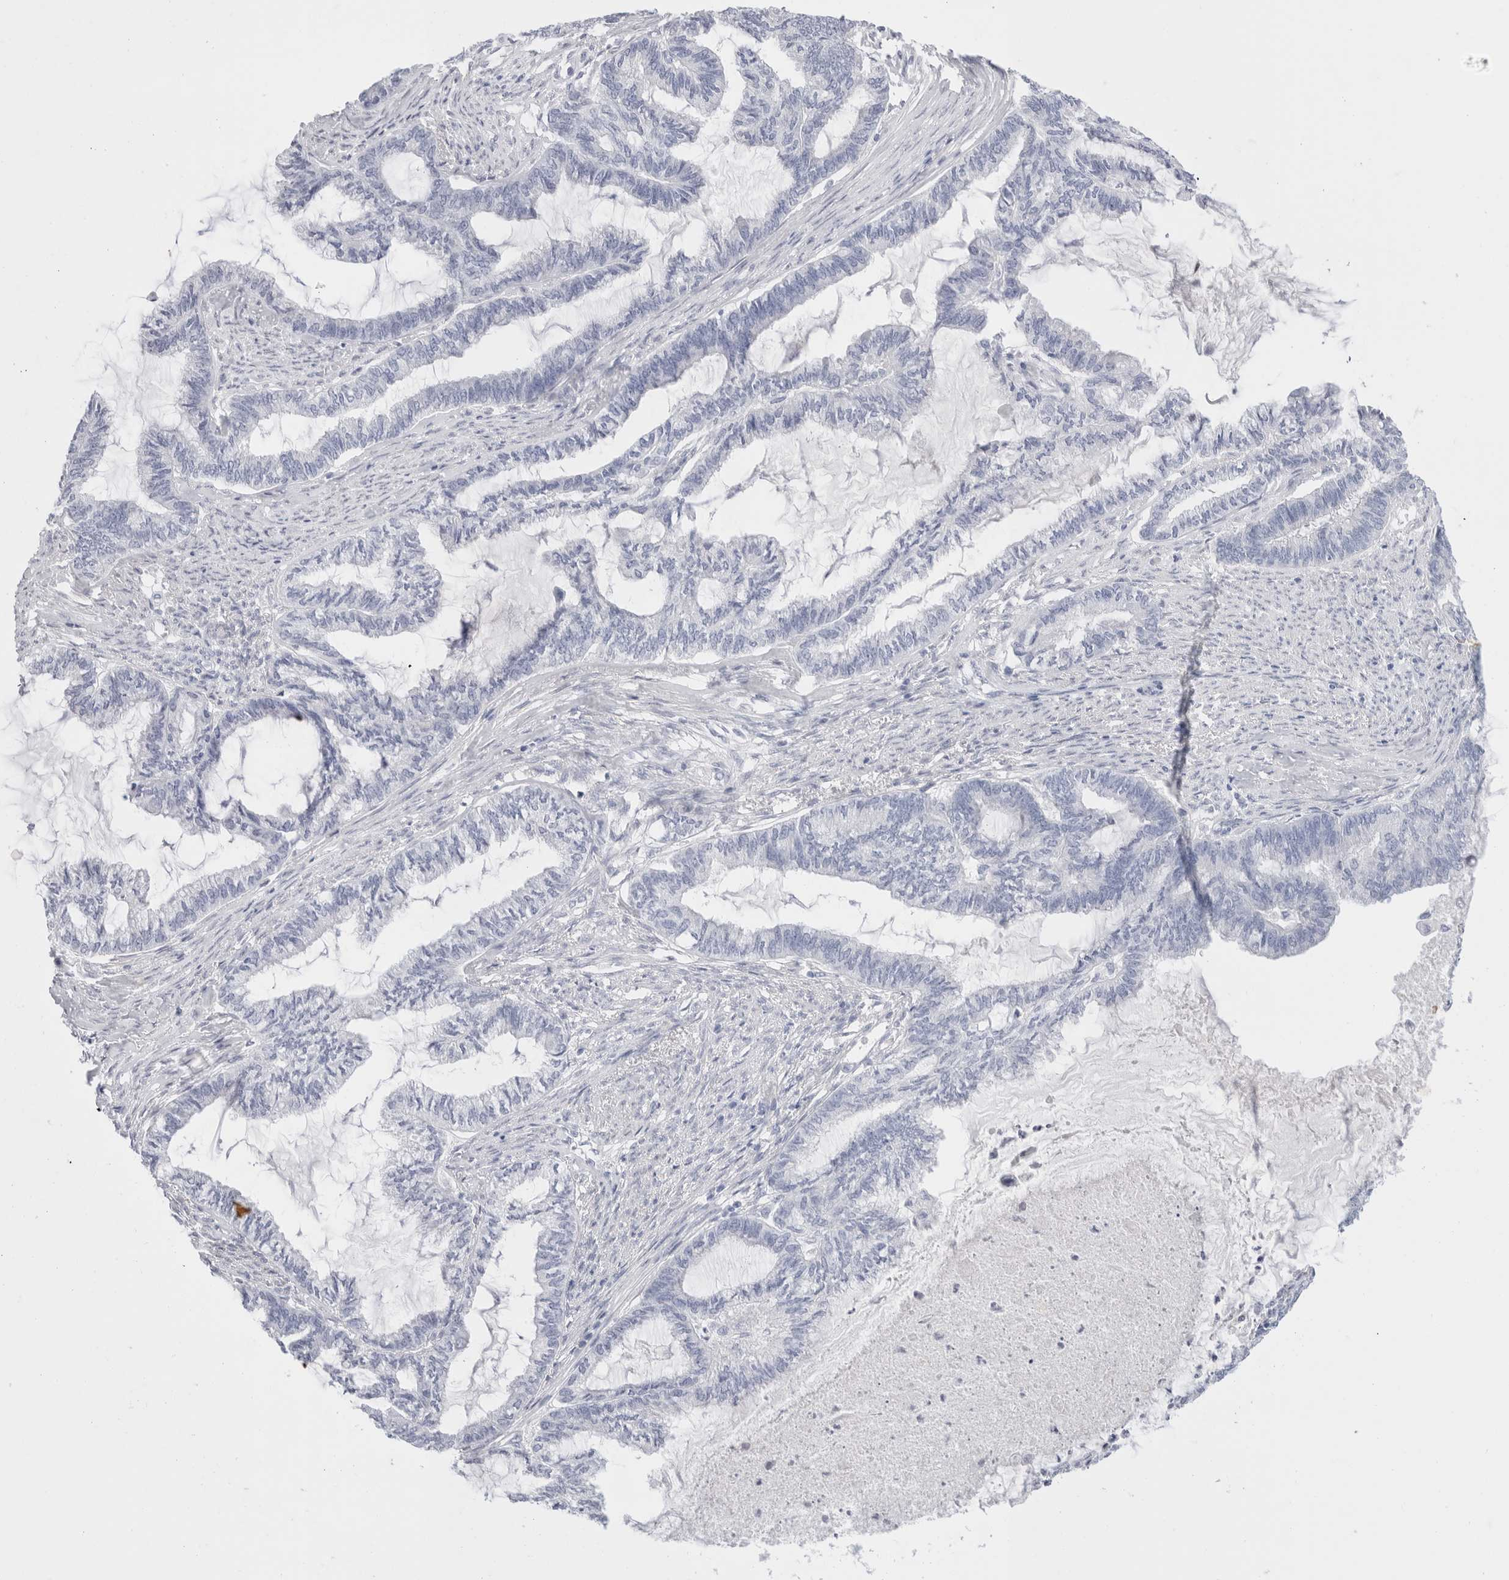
{"staining": {"intensity": "negative", "quantity": "none", "location": "none"}, "tissue": "endometrial cancer", "cell_type": "Tumor cells", "image_type": "cancer", "snomed": [{"axis": "morphology", "description": "Adenocarcinoma, NOS"}, {"axis": "topography", "description": "Endometrium"}], "caption": "This is an immunohistochemistry image of endometrial cancer (adenocarcinoma). There is no staining in tumor cells.", "gene": "MUC15", "patient": {"sex": "female", "age": 86}}